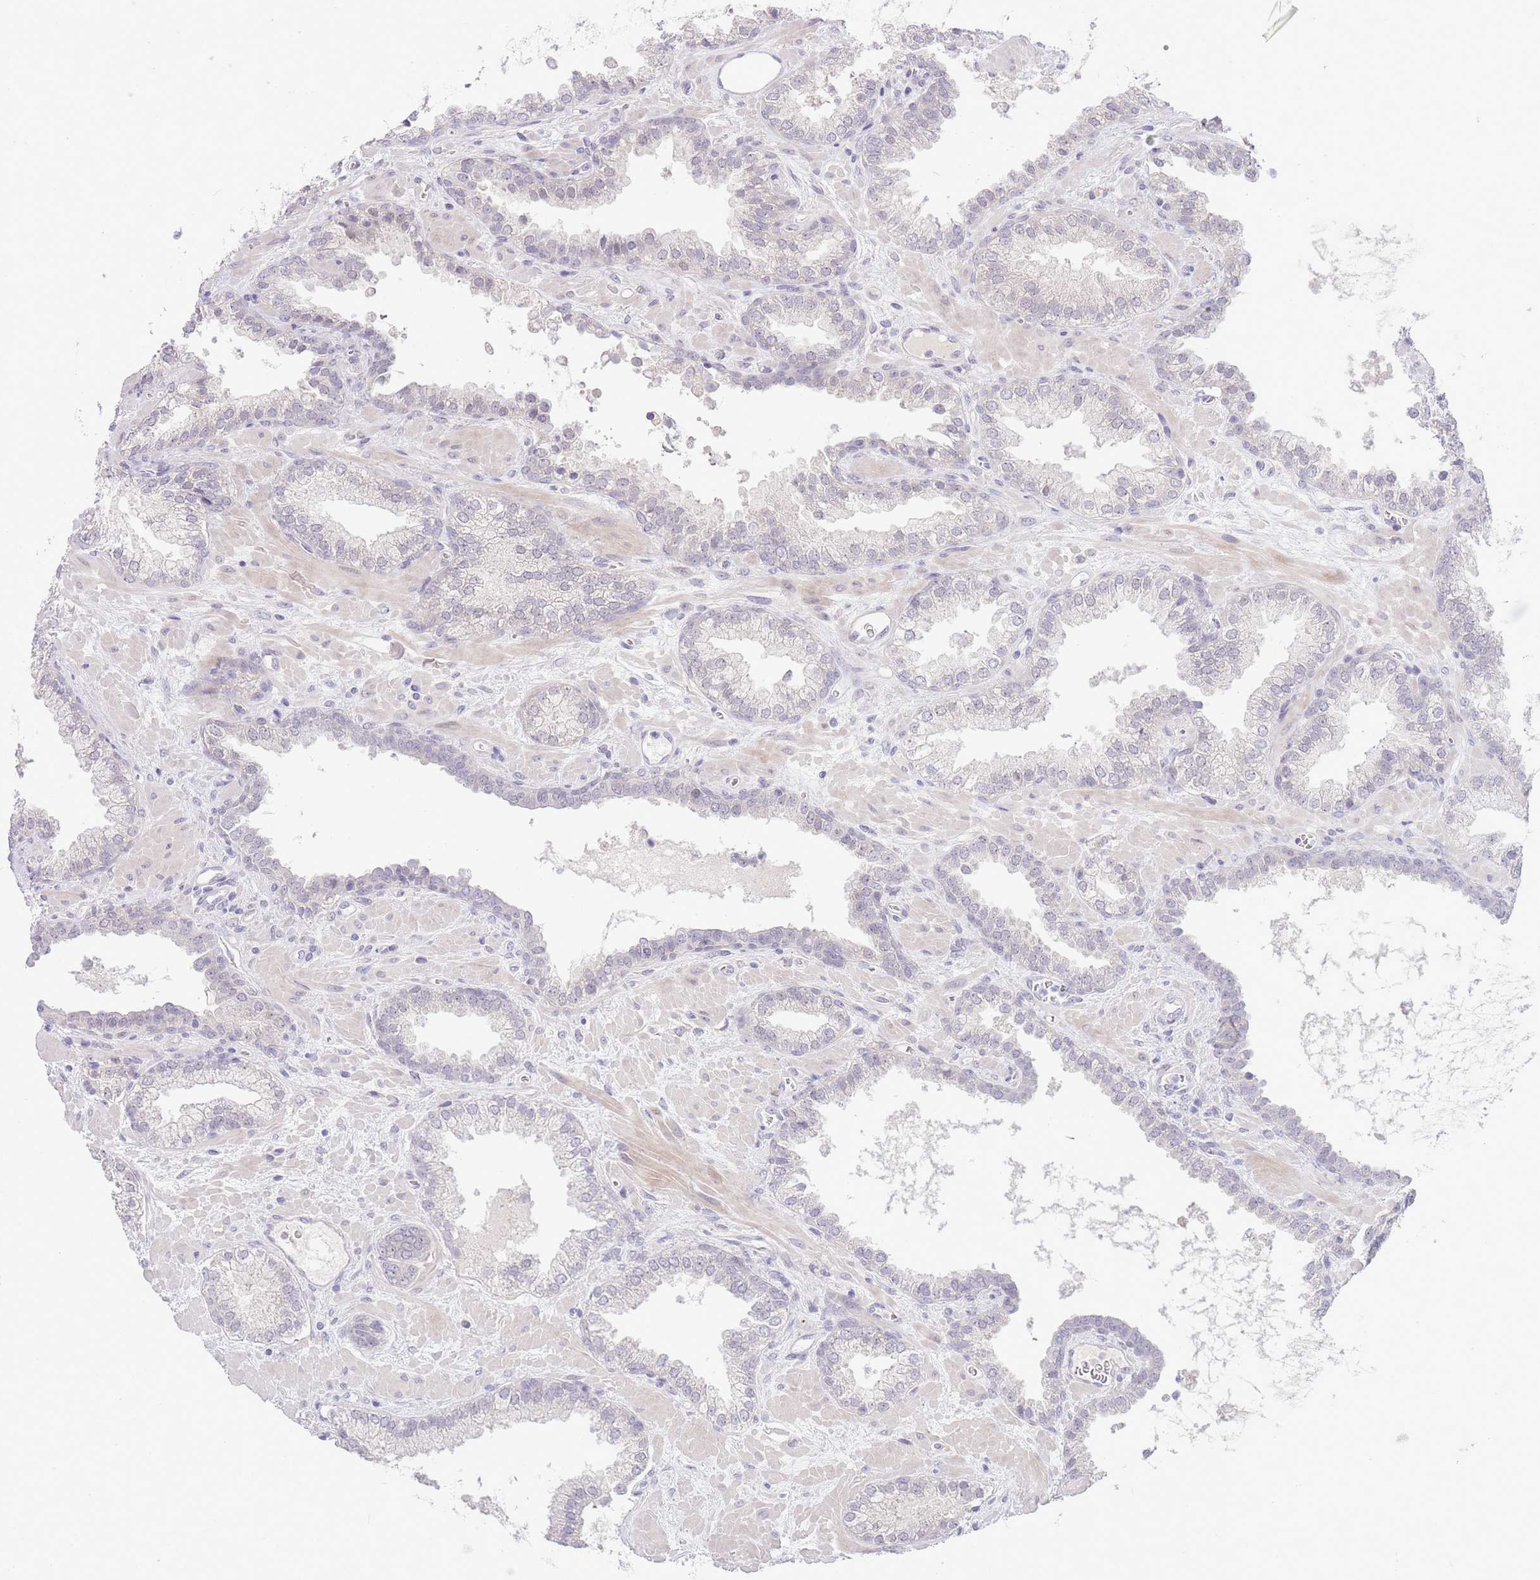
{"staining": {"intensity": "negative", "quantity": "none", "location": "none"}, "tissue": "prostate cancer", "cell_type": "Tumor cells", "image_type": "cancer", "snomed": [{"axis": "morphology", "description": "Adenocarcinoma, Low grade"}, {"axis": "topography", "description": "Prostate"}], "caption": "High power microscopy photomicrograph of an immunohistochemistry (IHC) histopathology image of prostate cancer, revealing no significant staining in tumor cells. (DAB (3,3'-diaminobenzidine) immunohistochemistry (IHC), high magnification).", "gene": "FBXO46", "patient": {"sex": "male", "age": 62}}